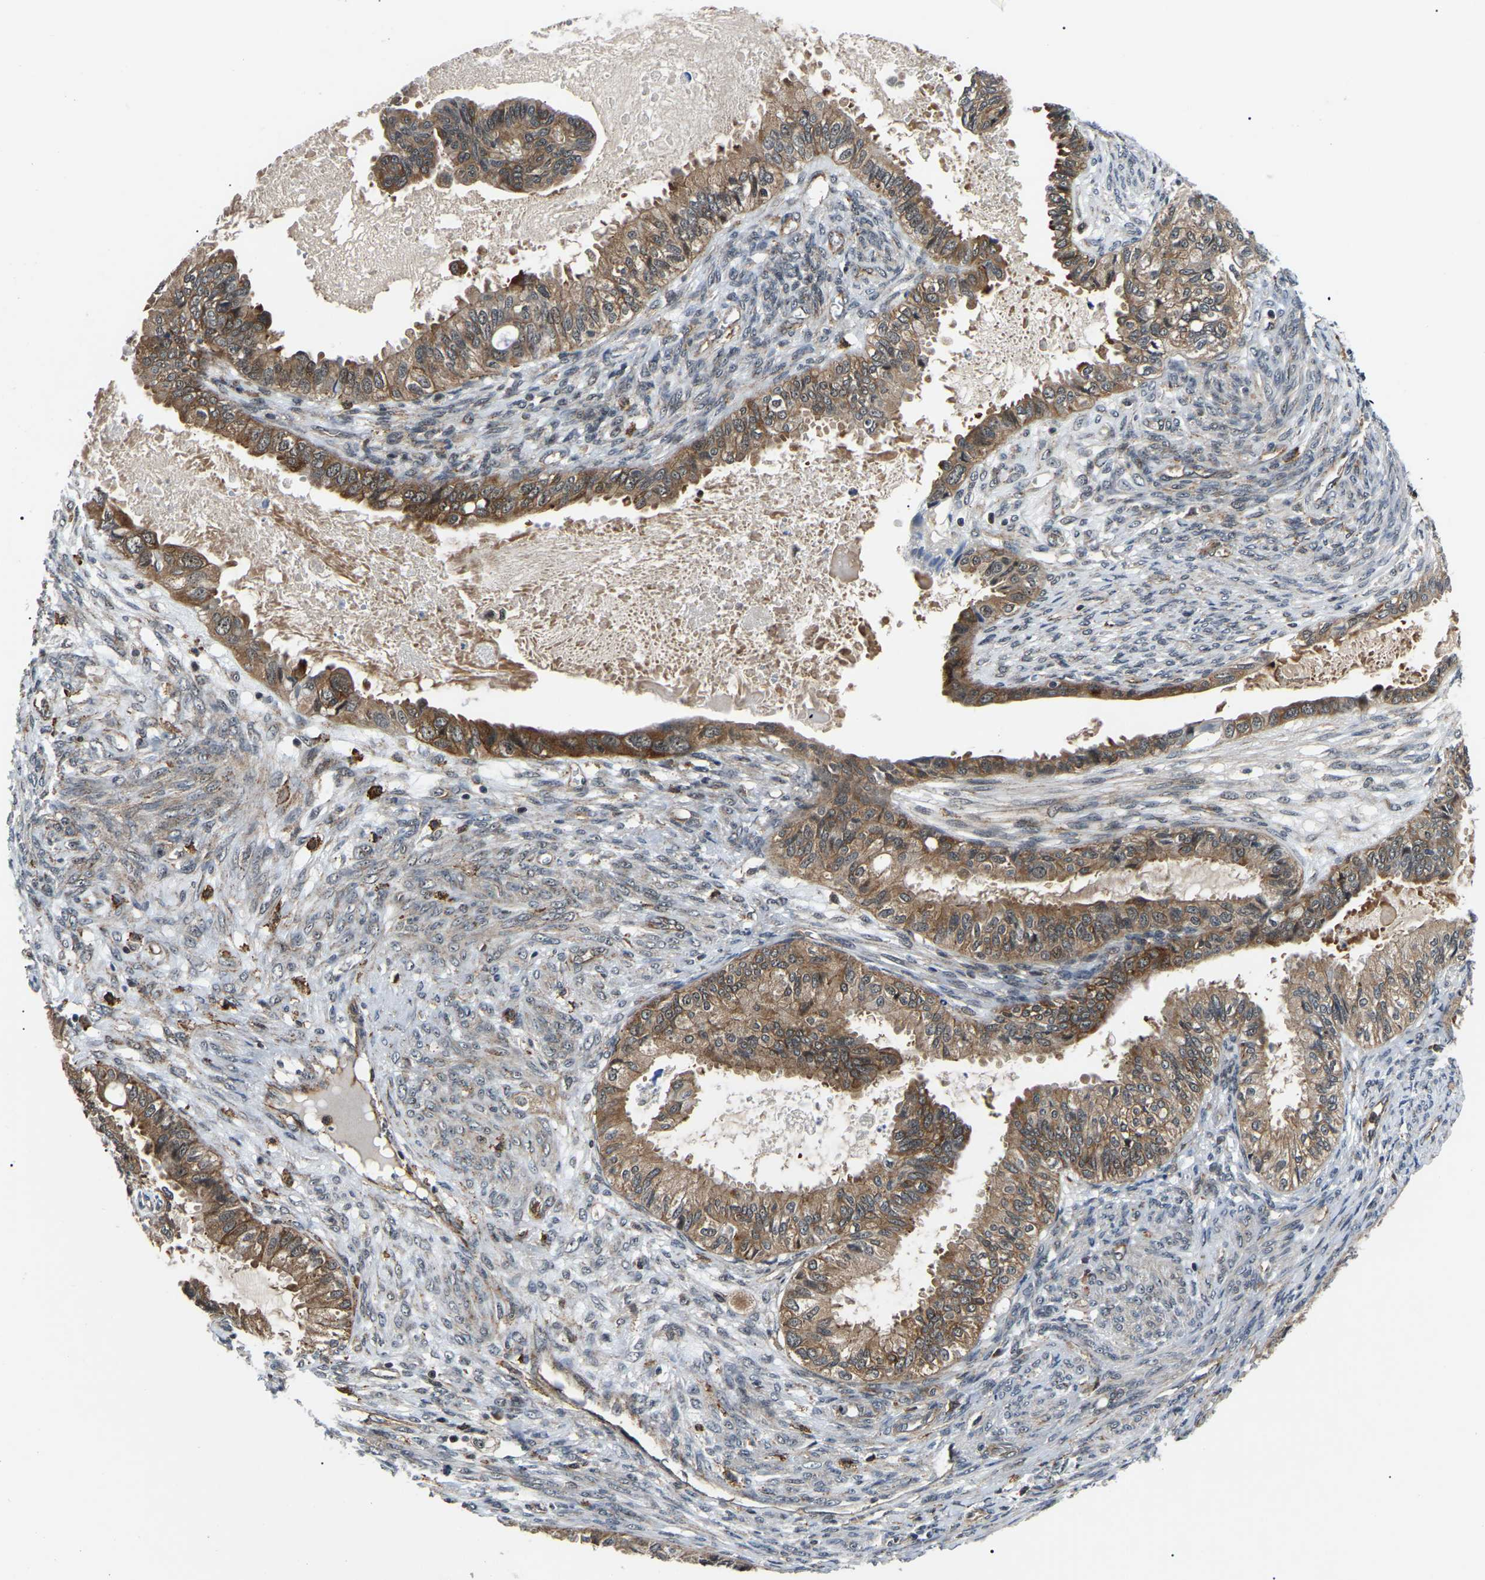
{"staining": {"intensity": "moderate", "quantity": ">75%", "location": "cytoplasmic/membranous"}, "tissue": "cervical cancer", "cell_type": "Tumor cells", "image_type": "cancer", "snomed": [{"axis": "morphology", "description": "Normal tissue, NOS"}, {"axis": "morphology", "description": "Adenocarcinoma, NOS"}, {"axis": "topography", "description": "Cervix"}, {"axis": "topography", "description": "Endometrium"}], "caption": "Cervical adenocarcinoma stained with a brown dye shows moderate cytoplasmic/membranous positive positivity in about >75% of tumor cells.", "gene": "RRP1B", "patient": {"sex": "female", "age": 86}}